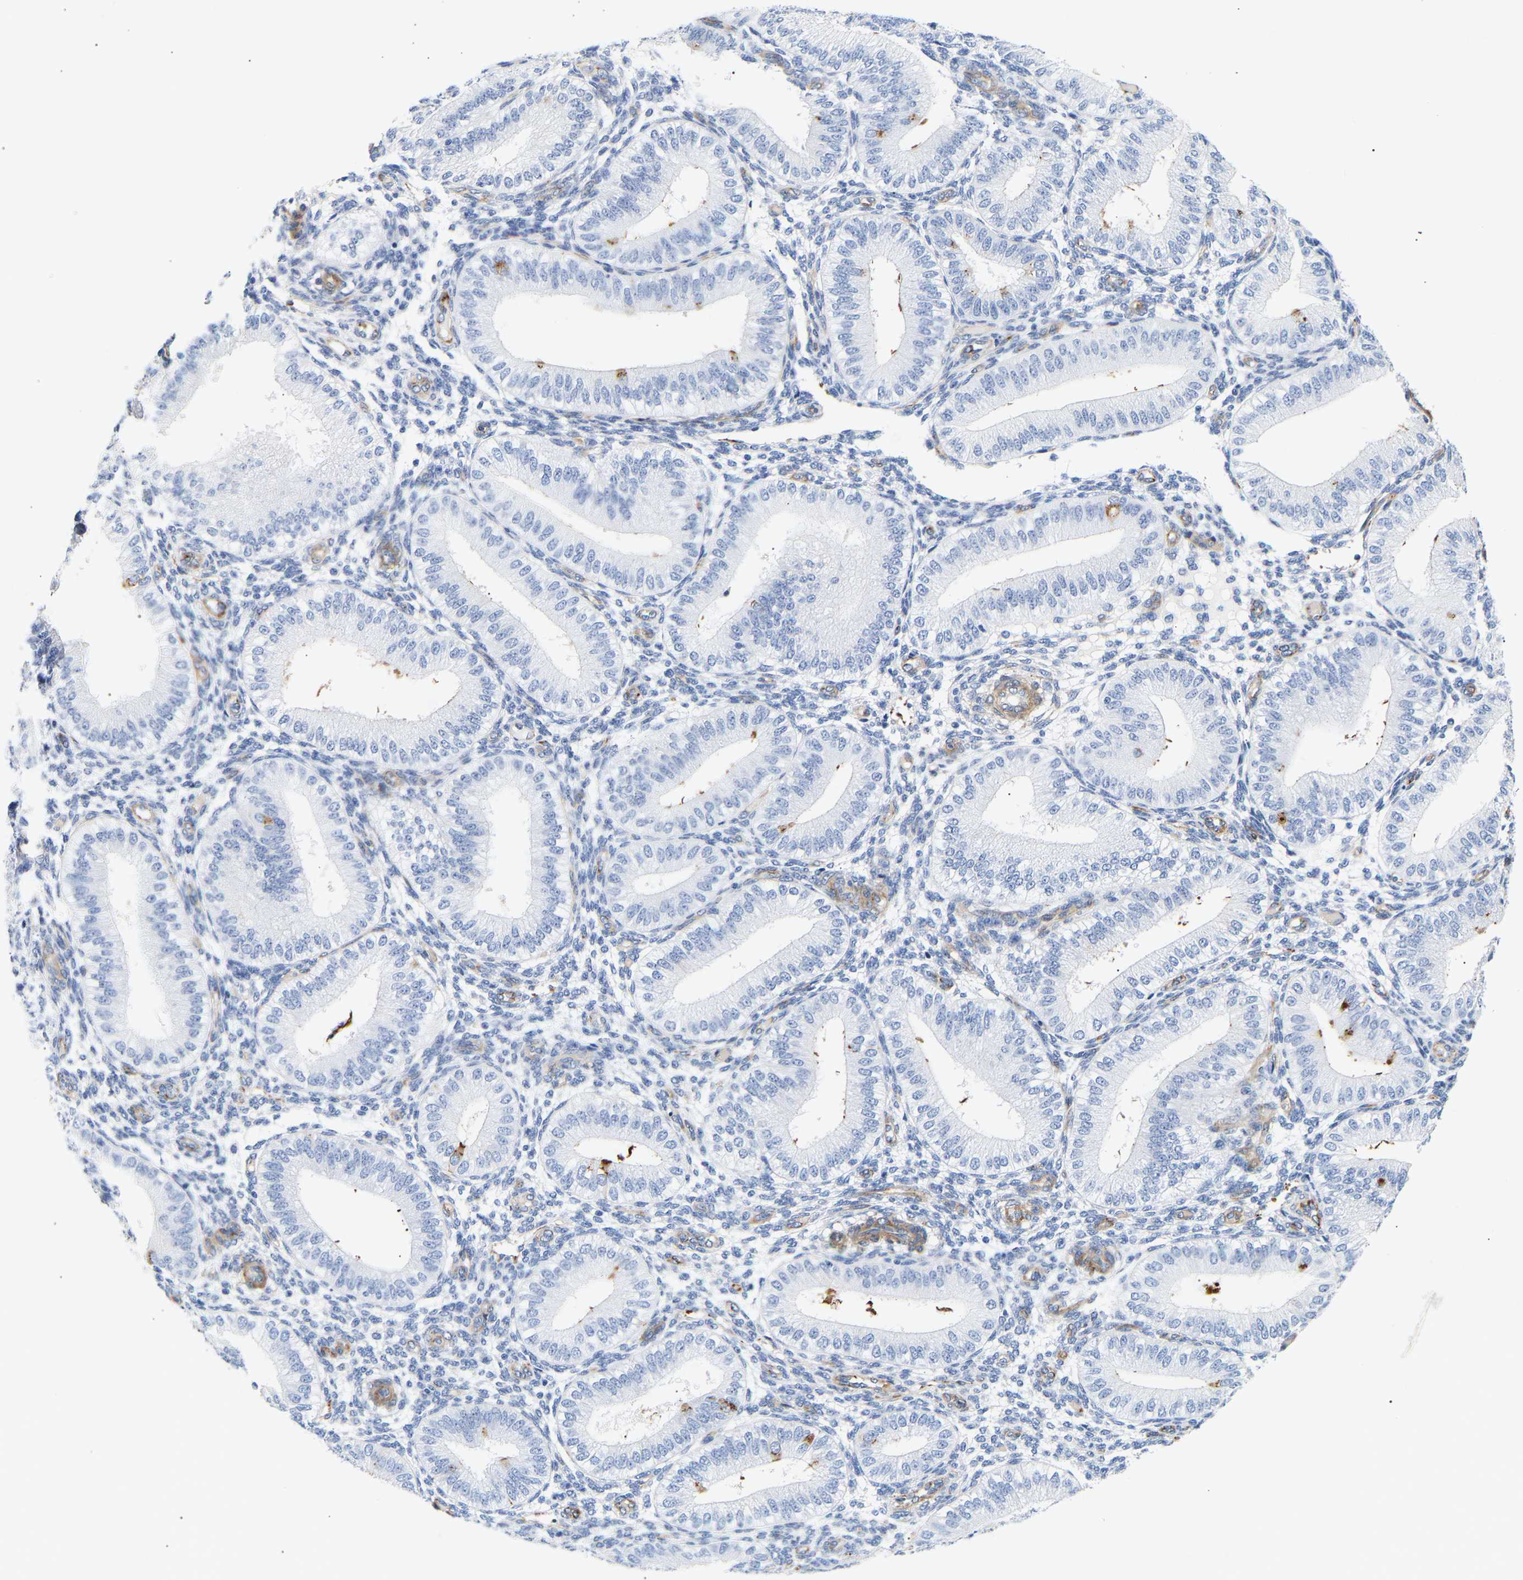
{"staining": {"intensity": "negative", "quantity": "none", "location": "none"}, "tissue": "endometrium", "cell_type": "Cells in endometrial stroma", "image_type": "normal", "snomed": [{"axis": "morphology", "description": "Normal tissue, NOS"}, {"axis": "topography", "description": "Endometrium"}], "caption": "High magnification brightfield microscopy of unremarkable endometrium stained with DAB (3,3'-diaminobenzidine) (brown) and counterstained with hematoxylin (blue): cells in endometrial stroma show no significant positivity.", "gene": "IGFBP7", "patient": {"sex": "female", "age": 39}}